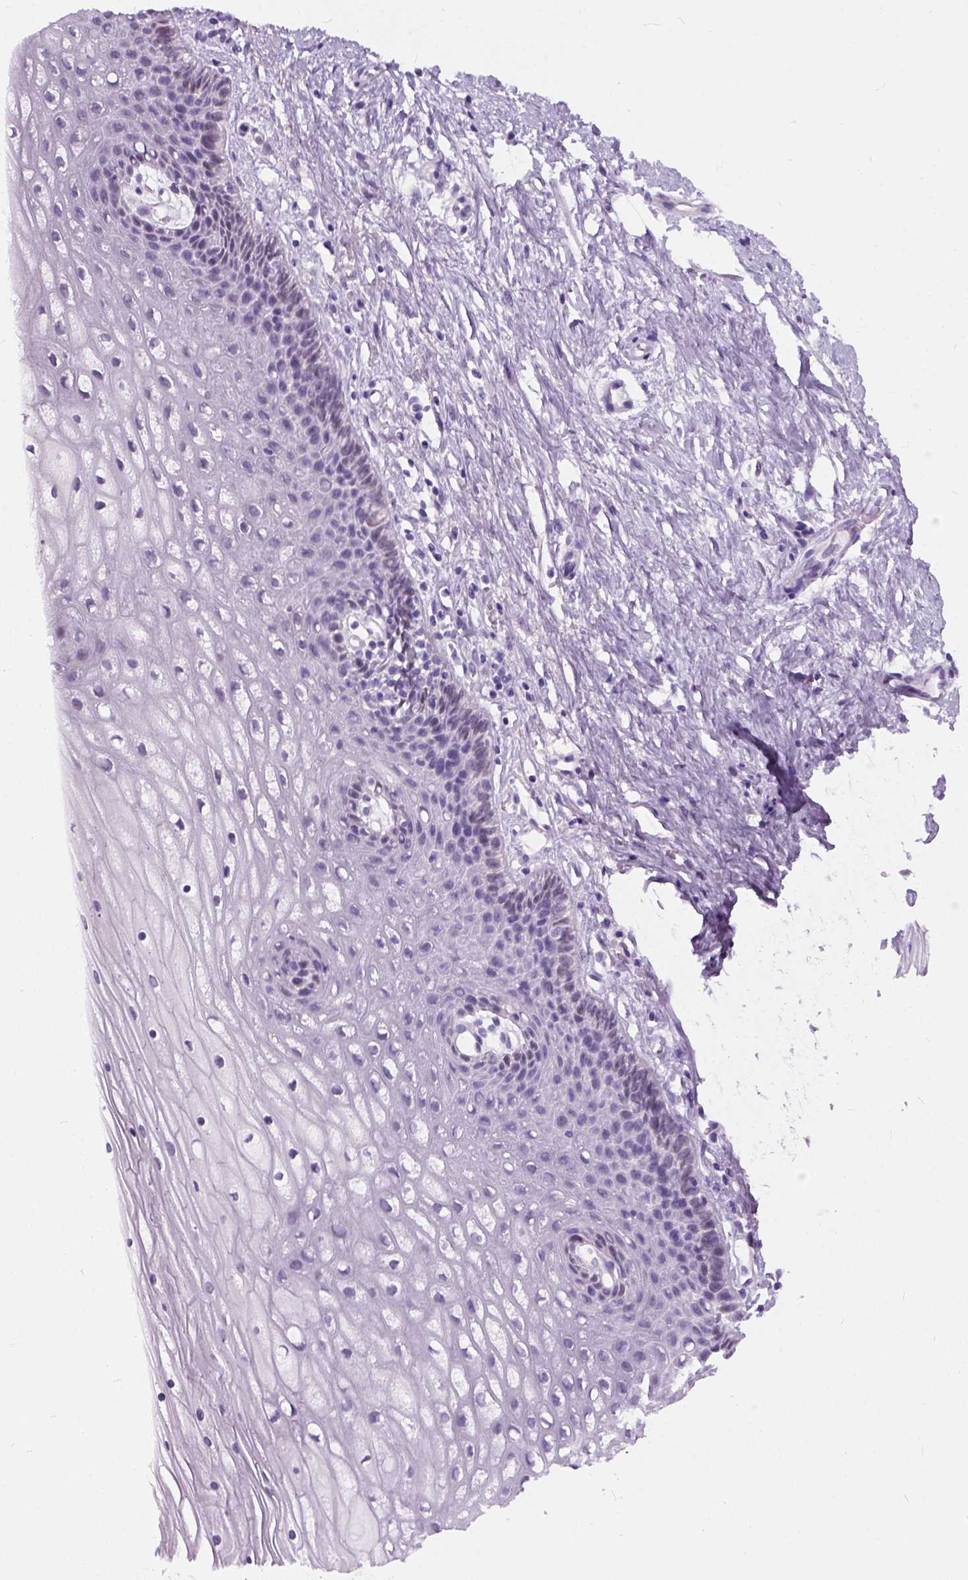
{"staining": {"intensity": "negative", "quantity": "none", "location": "none"}, "tissue": "cervix", "cell_type": "Glandular cells", "image_type": "normal", "snomed": [{"axis": "morphology", "description": "Normal tissue, NOS"}, {"axis": "topography", "description": "Cervix"}], "caption": "This is a photomicrograph of IHC staining of benign cervix, which shows no staining in glandular cells.", "gene": "AXDND1", "patient": {"sex": "female", "age": 35}}